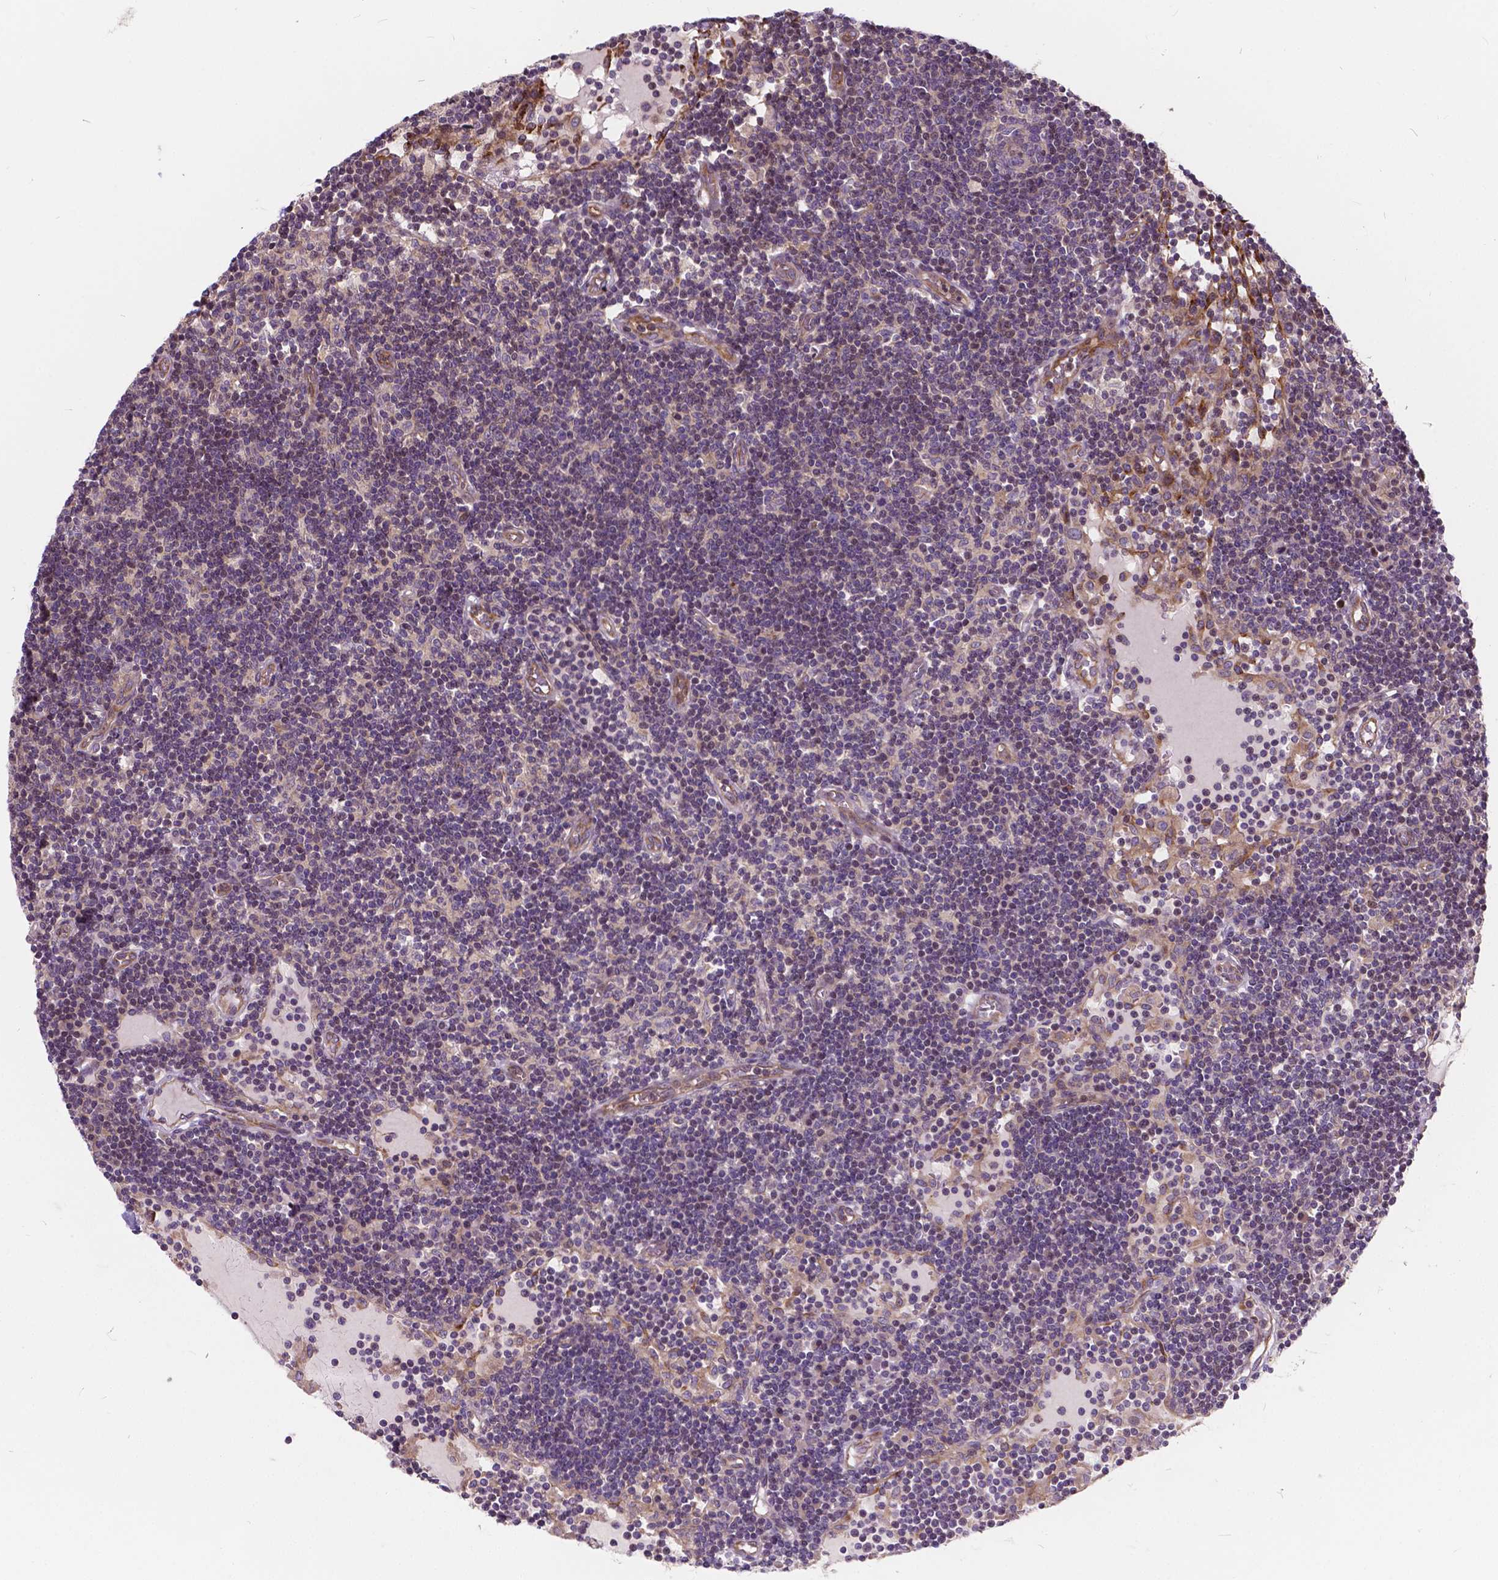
{"staining": {"intensity": "negative", "quantity": "none", "location": "none"}, "tissue": "lymph node", "cell_type": "Non-germinal center cells", "image_type": "normal", "snomed": [{"axis": "morphology", "description": "Normal tissue, NOS"}, {"axis": "topography", "description": "Lymph node"}], "caption": "Immunohistochemistry (IHC) photomicrograph of normal lymph node: human lymph node stained with DAB displays no significant protein positivity in non-germinal center cells. (Stains: DAB (3,3'-diaminobenzidine) IHC with hematoxylin counter stain, Microscopy: brightfield microscopy at high magnification).", "gene": "INPP5E", "patient": {"sex": "female", "age": 72}}